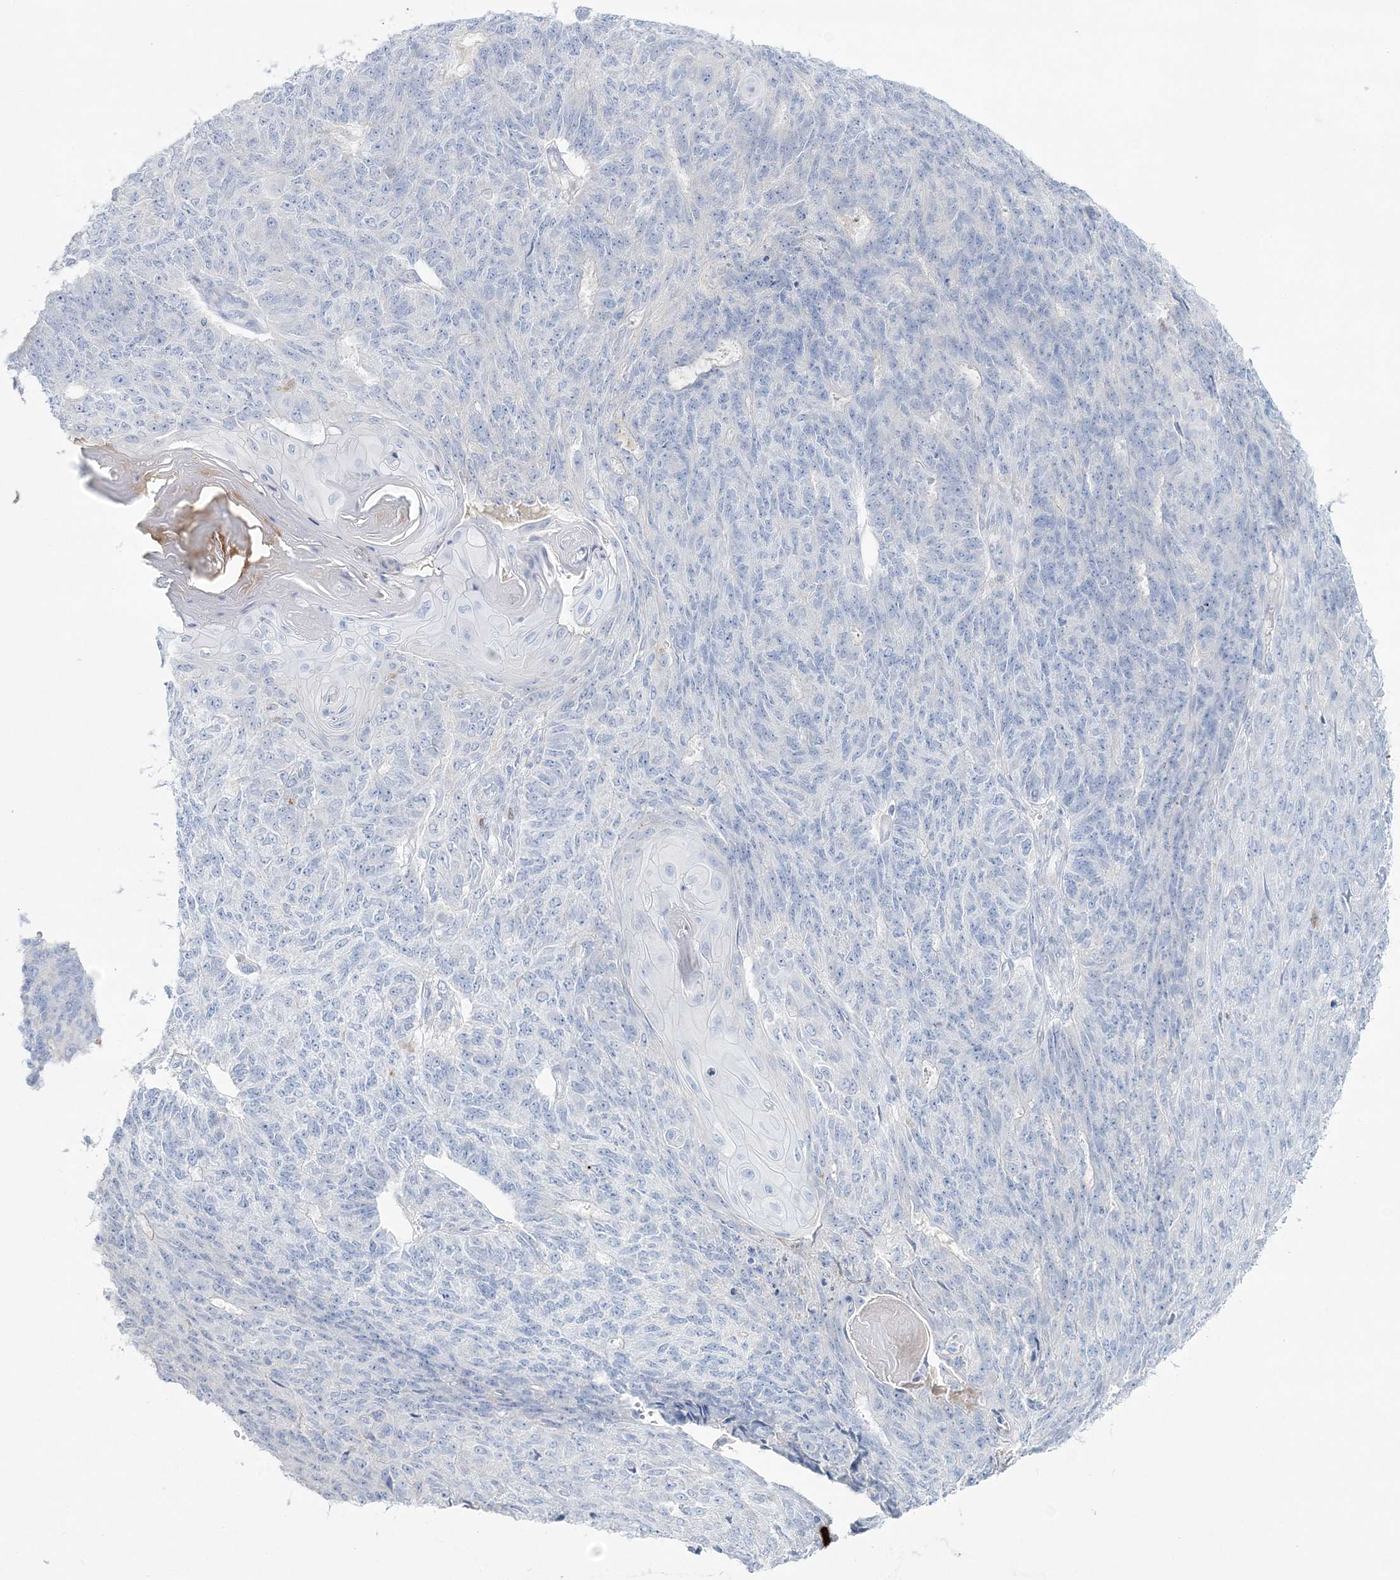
{"staining": {"intensity": "negative", "quantity": "none", "location": "none"}, "tissue": "endometrial cancer", "cell_type": "Tumor cells", "image_type": "cancer", "snomed": [{"axis": "morphology", "description": "Adenocarcinoma, NOS"}, {"axis": "topography", "description": "Endometrium"}], "caption": "An IHC photomicrograph of adenocarcinoma (endometrial) is shown. There is no staining in tumor cells of adenocarcinoma (endometrial). (DAB immunohistochemistry (IHC) visualized using brightfield microscopy, high magnification).", "gene": "WDSUB1", "patient": {"sex": "female", "age": 32}}